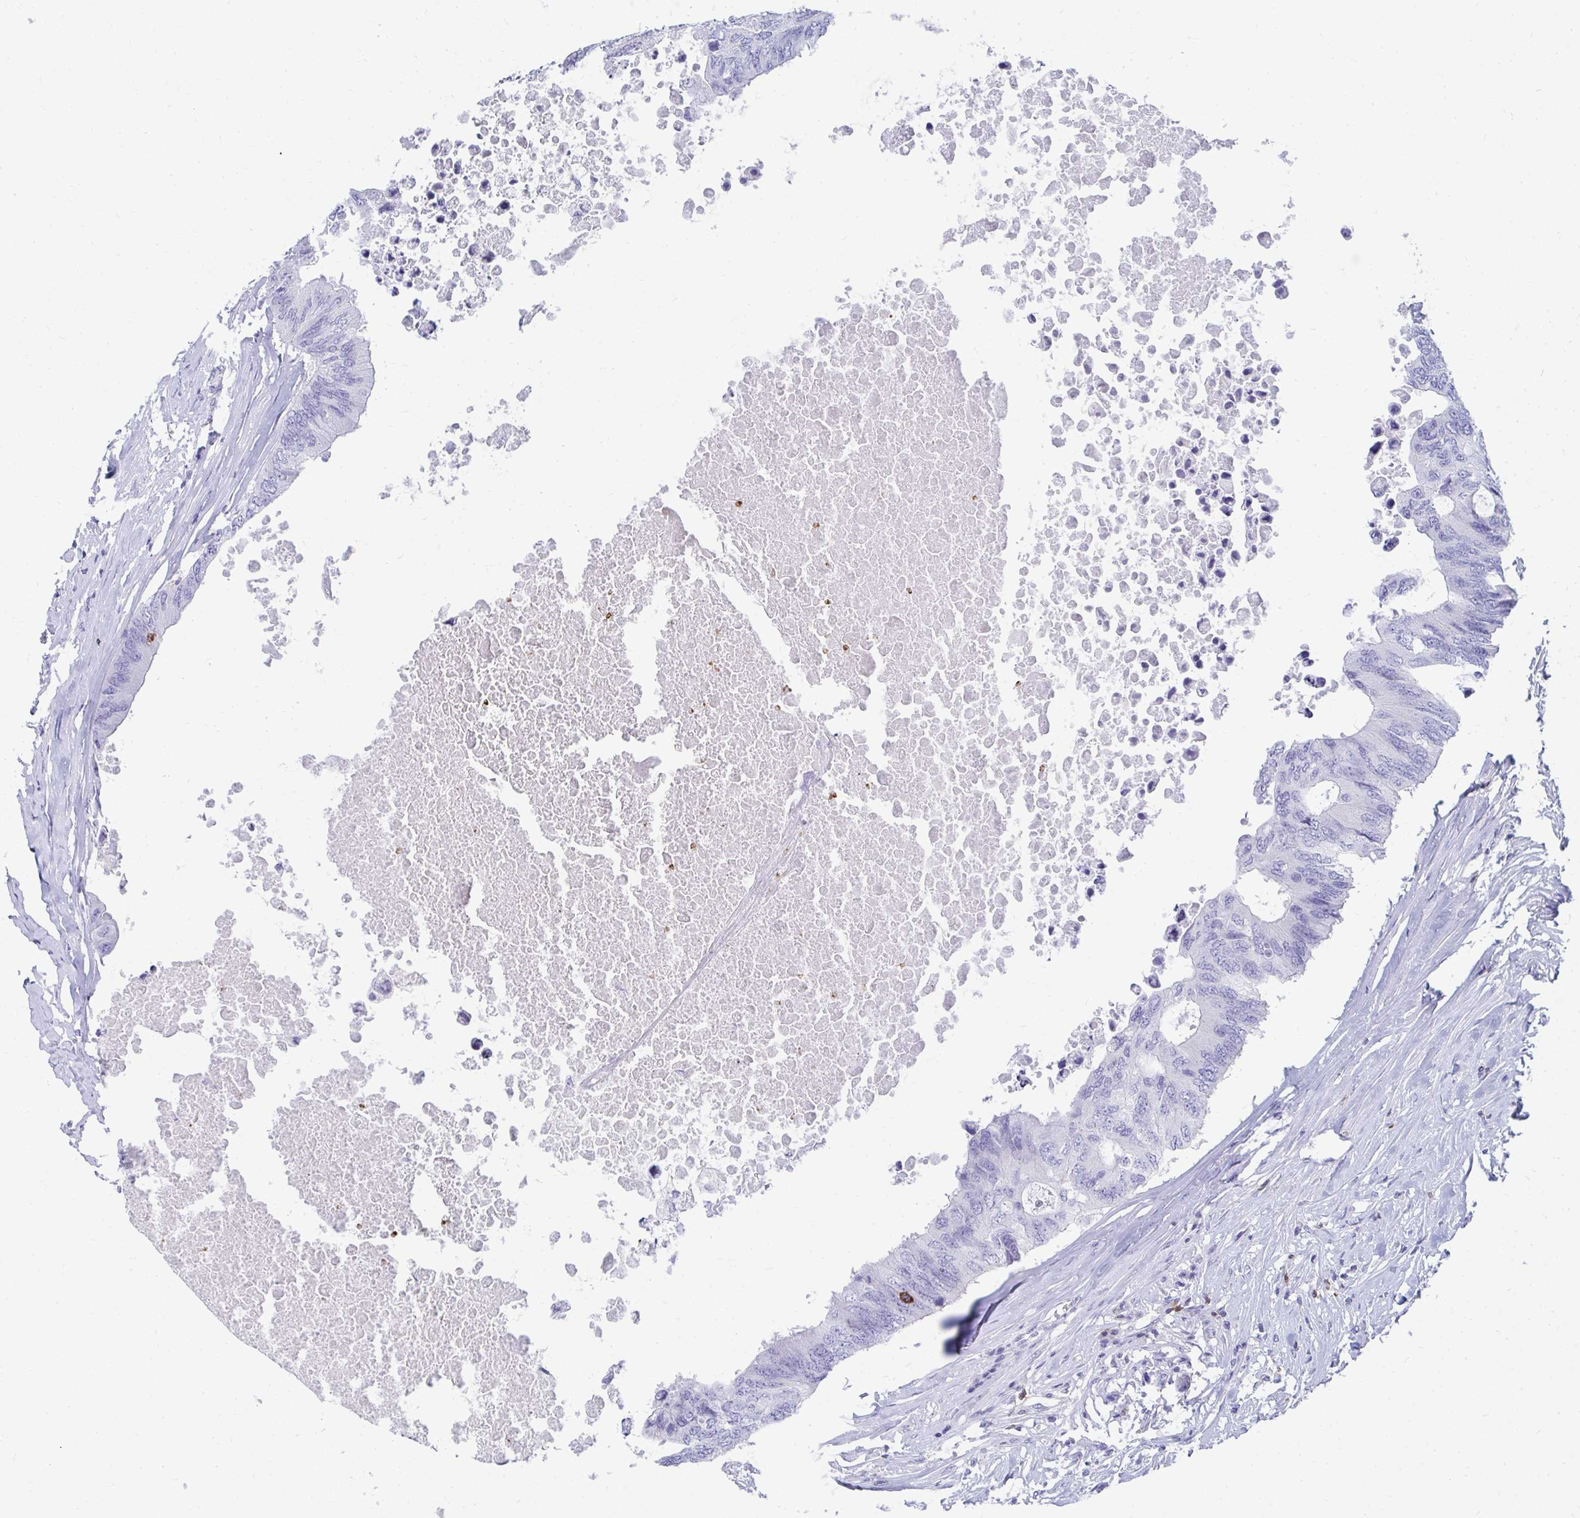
{"staining": {"intensity": "negative", "quantity": "none", "location": "none"}, "tissue": "colorectal cancer", "cell_type": "Tumor cells", "image_type": "cancer", "snomed": [{"axis": "morphology", "description": "Adenocarcinoma, NOS"}, {"axis": "topography", "description": "Colon"}], "caption": "This is an immunohistochemistry (IHC) photomicrograph of adenocarcinoma (colorectal). There is no staining in tumor cells.", "gene": "CD7", "patient": {"sex": "male", "age": 71}}